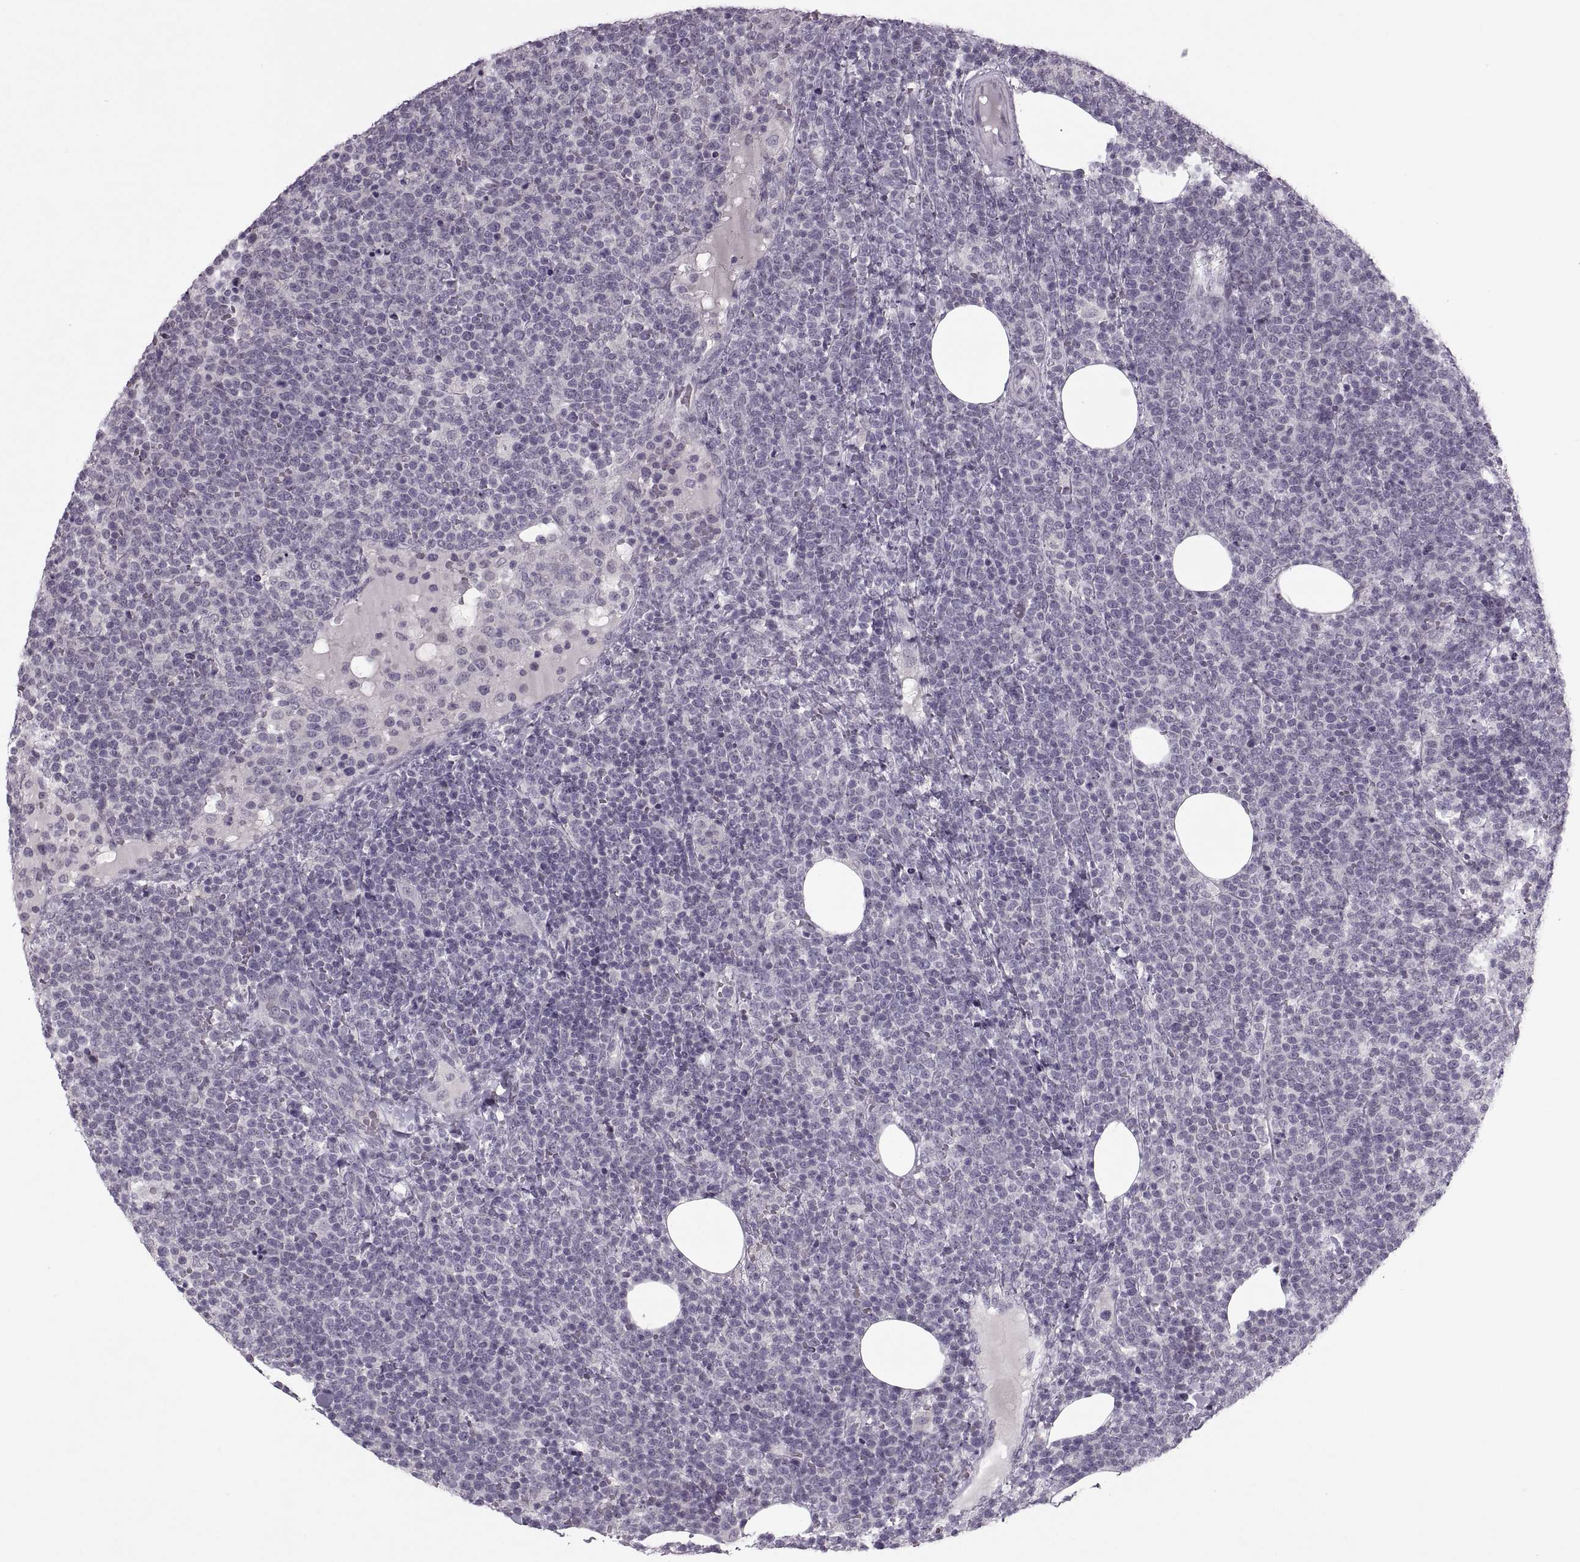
{"staining": {"intensity": "negative", "quantity": "none", "location": "none"}, "tissue": "lymphoma", "cell_type": "Tumor cells", "image_type": "cancer", "snomed": [{"axis": "morphology", "description": "Malignant lymphoma, non-Hodgkin's type, High grade"}, {"axis": "topography", "description": "Lymph node"}], "caption": "Tumor cells are negative for brown protein staining in high-grade malignant lymphoma, non-Hodgkin's type.", "gene": "MGAT4D", "patient": {"sex": "male", "age": 61}}